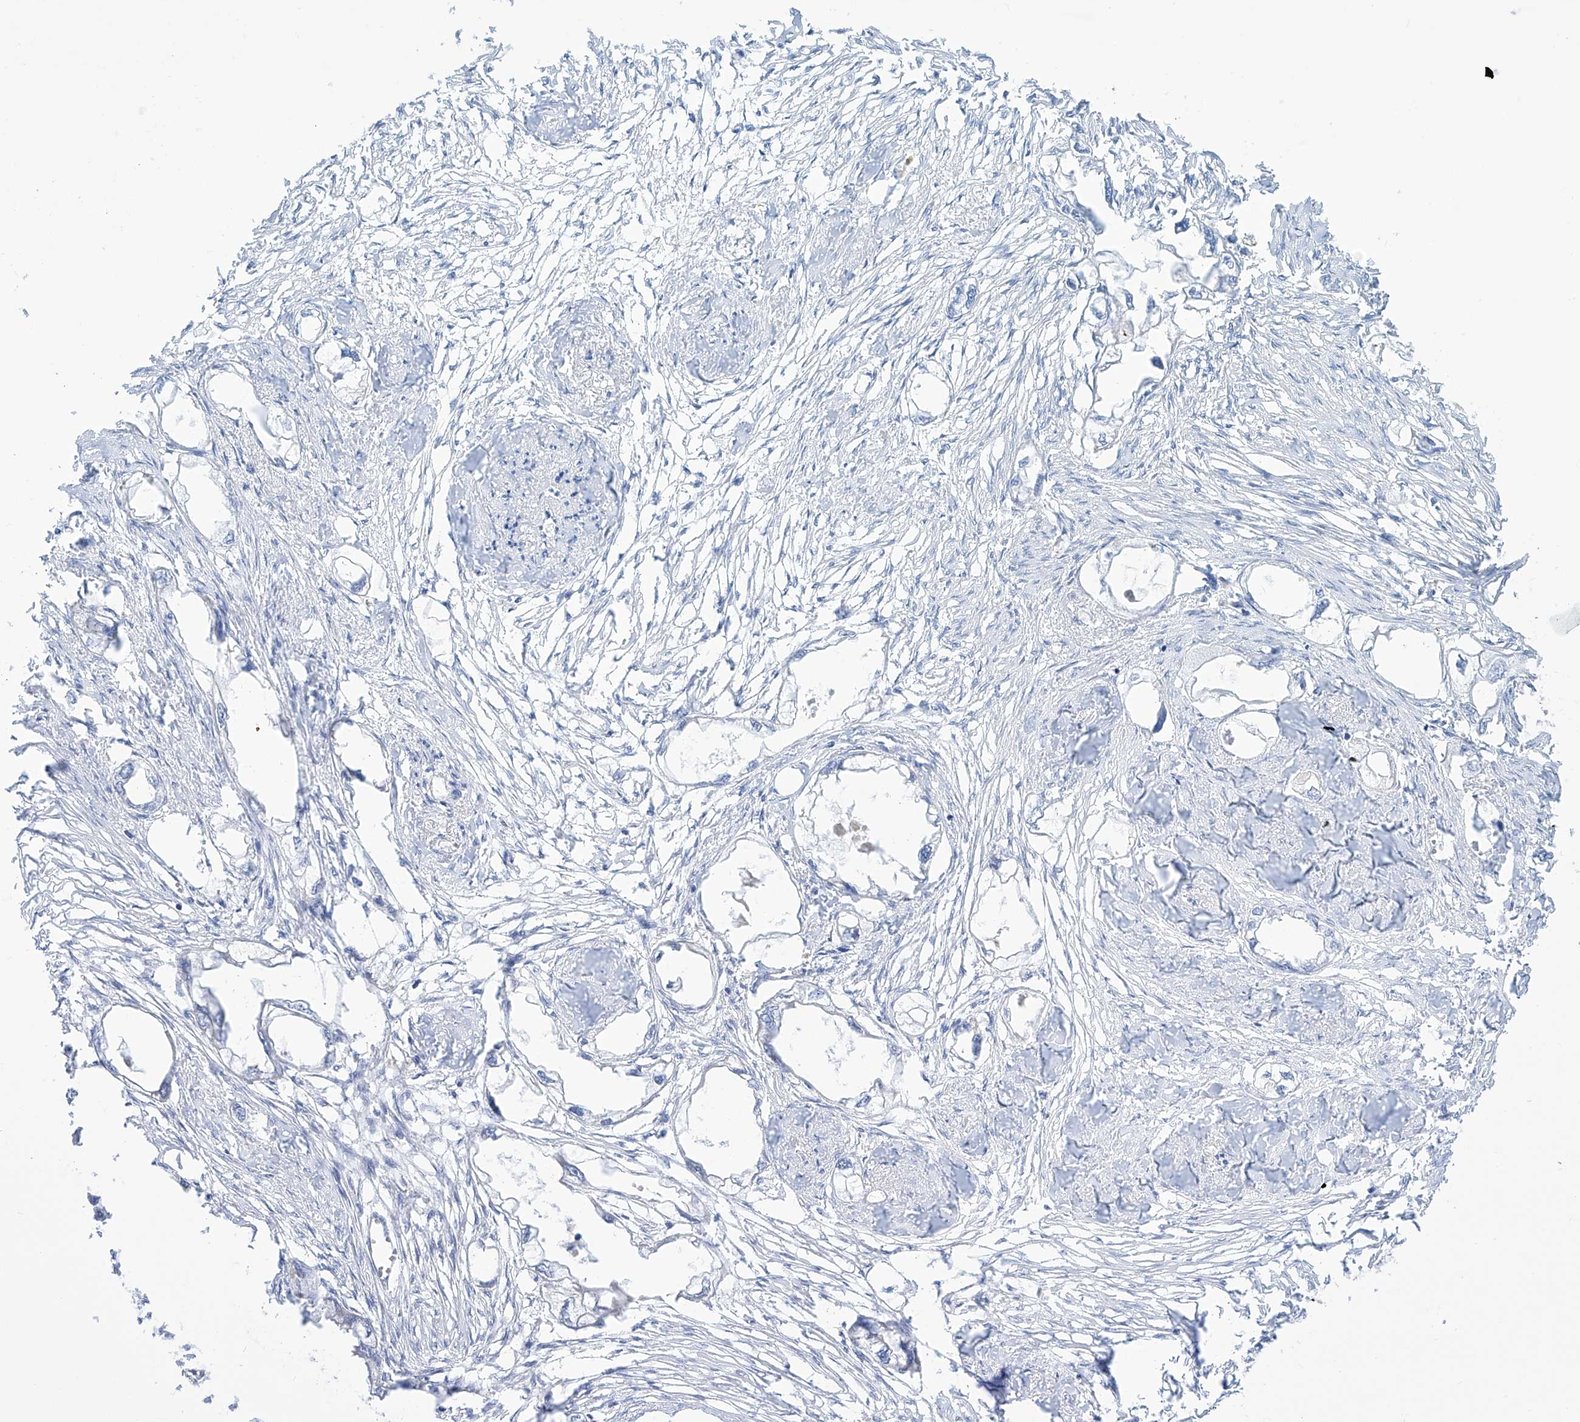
{"staining": {"intensity": "negative", "quantity": "none", "location": "none"}, "tissue": "endometrial cancer", "cell_type": "Tumor cells", "image_type": "cancer", "snomed": [{"axis": "morphology", "description": "Adenocarcinoma, NOS"}, {"axis": "morphology", "description": "Adenocarcinoma, metastatic, NOS"}, {"axis": "topography", "description": "Adipose tissue"}, {"axis": "topography", "description": "Endometrium"}], "caption": "Tumor cells are negative for brown protein staining in endometrial adenocarcinoma.", "gene": "TMEM209", "patient": {"sex": "female", "age": 67}}